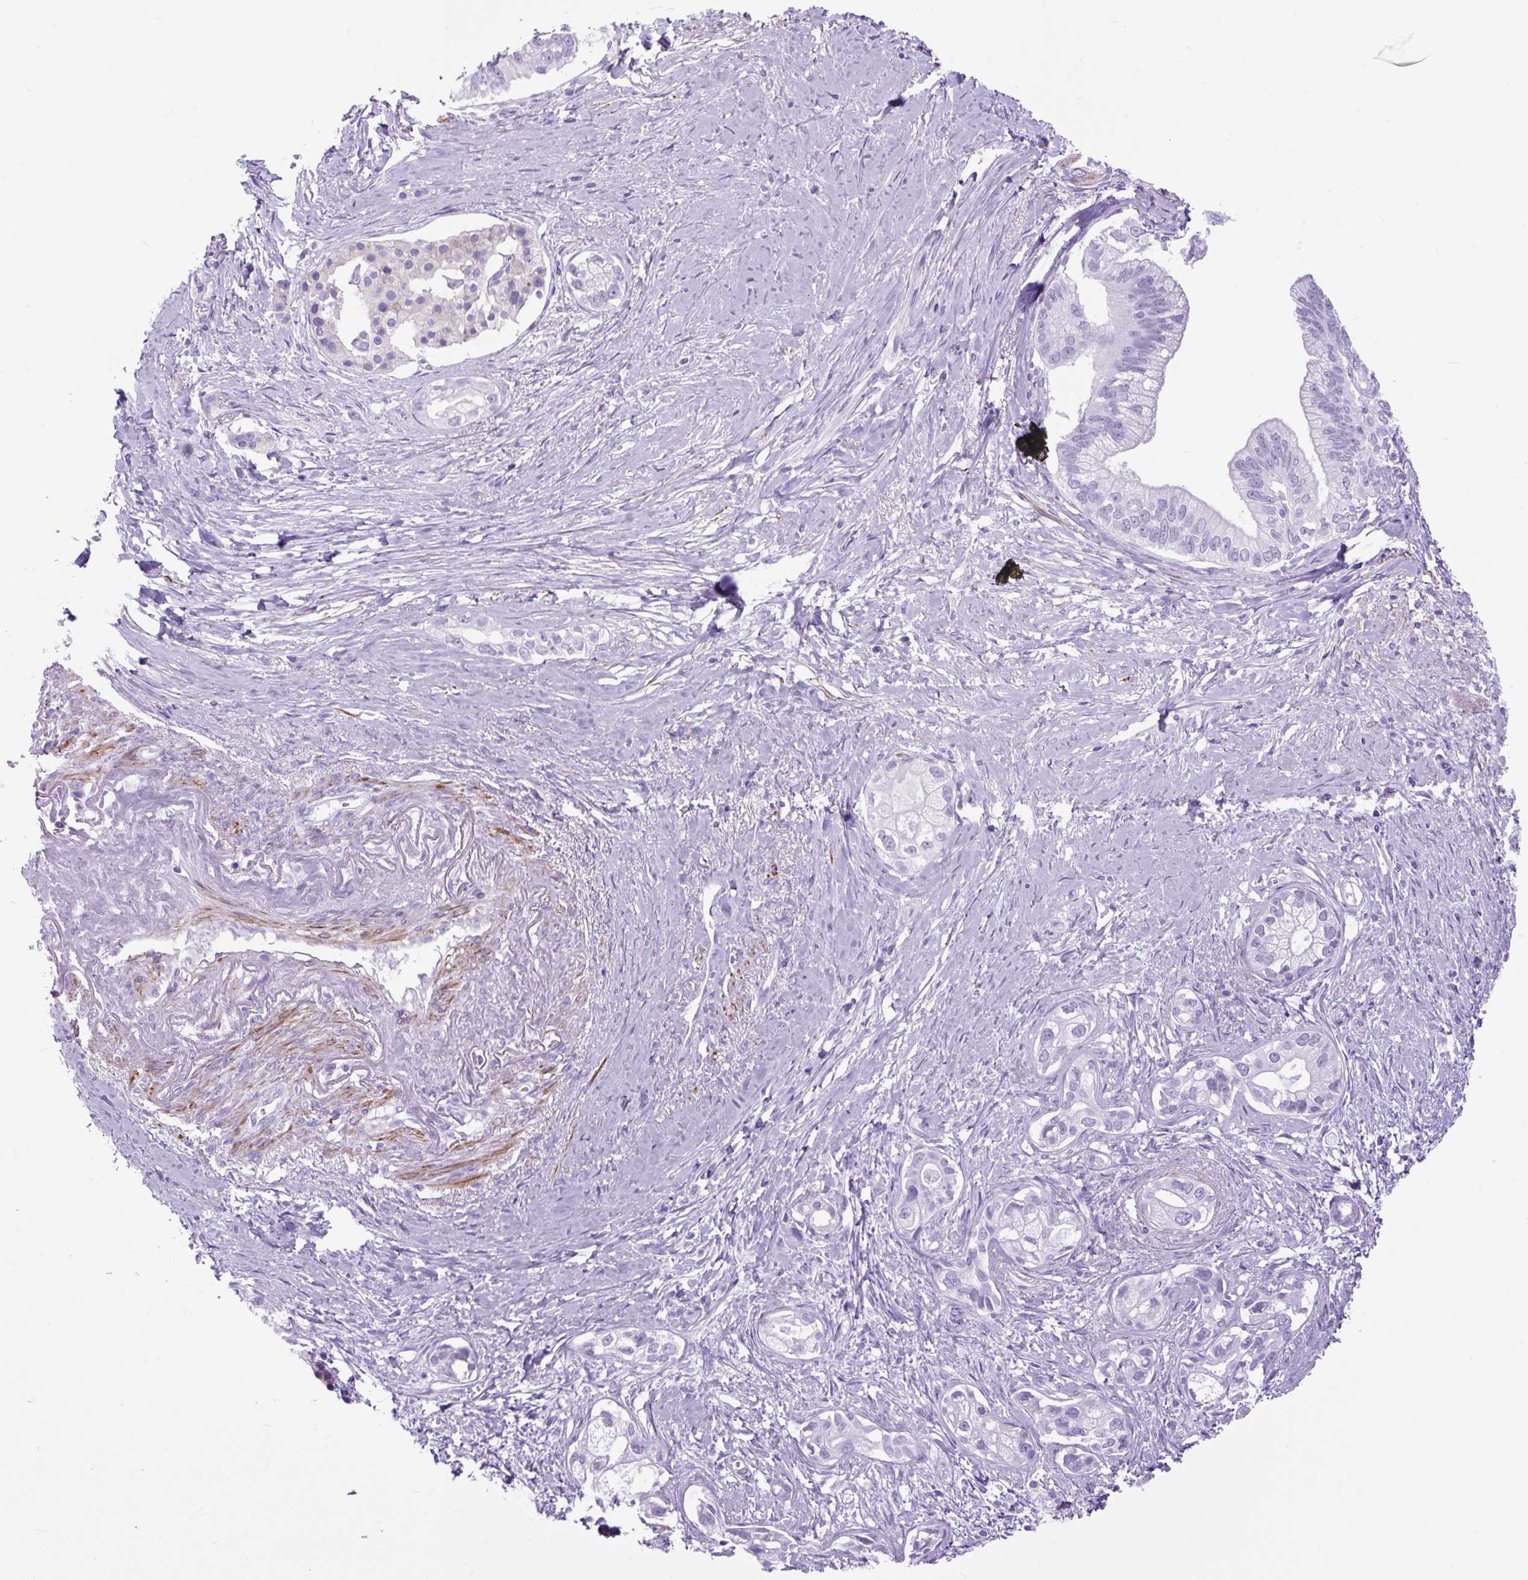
{"staining": {"intensity": "negative", "quantity": "none", "location": "none"}, "tissue": "pancreatic cancer", "cell_type": "Tumor cells", "image_type": "cancer", "snomed": [{"axis": "morphology", "description": "Adenocarcinoma, NOS"}, {"axis": "topography", "description": "Pancreas"}], "caption": "DAB (3,3'-diaminobenzidine) immunohistochemical staining of pancreatic adenocarcinoma displays no significant positivity in tumor cells.", "gene": "DPP6", "patient": {"sex": "male", "age": 70}}